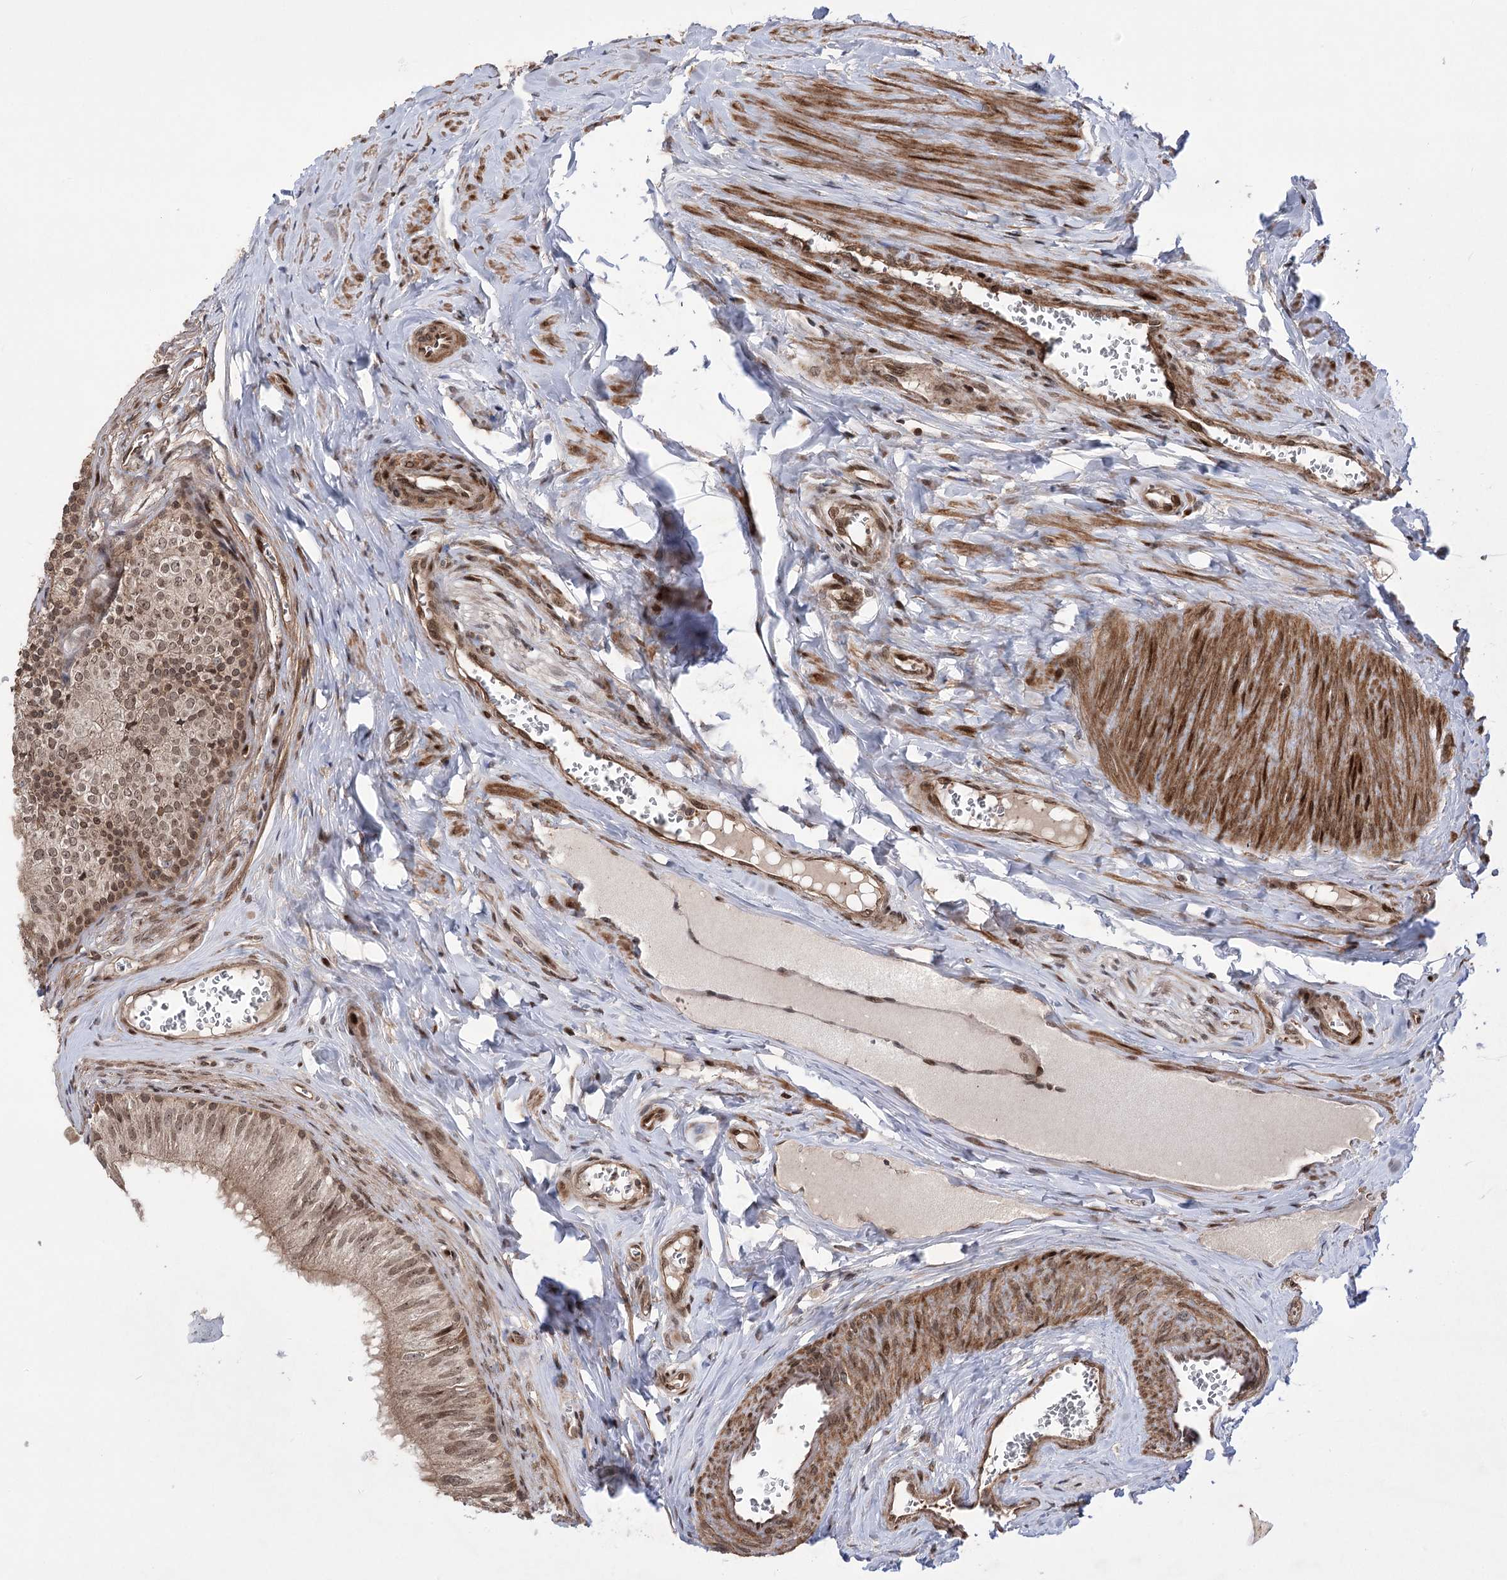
{"staining": {"intensity": "moderate", "quantity": ">75%", "location": "cytoplasmic/membranous,nuclear"}, "tissue": "epididymis", "cell_type": "Glandular cells", "image_type": "normal", "snomed": [{"axis": "morphology", "description": "Normal tissue, NOS"}, {"axis": "topography", "description": "Epididymis"}], "caption": "Protein analysis of benign epididymis exhibits moderate cytoplasmic/membranous,nuclear positivity in about >75% of glandular cells. (Brightfield microscopy of DAB IHC at high magnification).", "gene": "TENM2", "patient": {"sex": "male", "age": 46}}